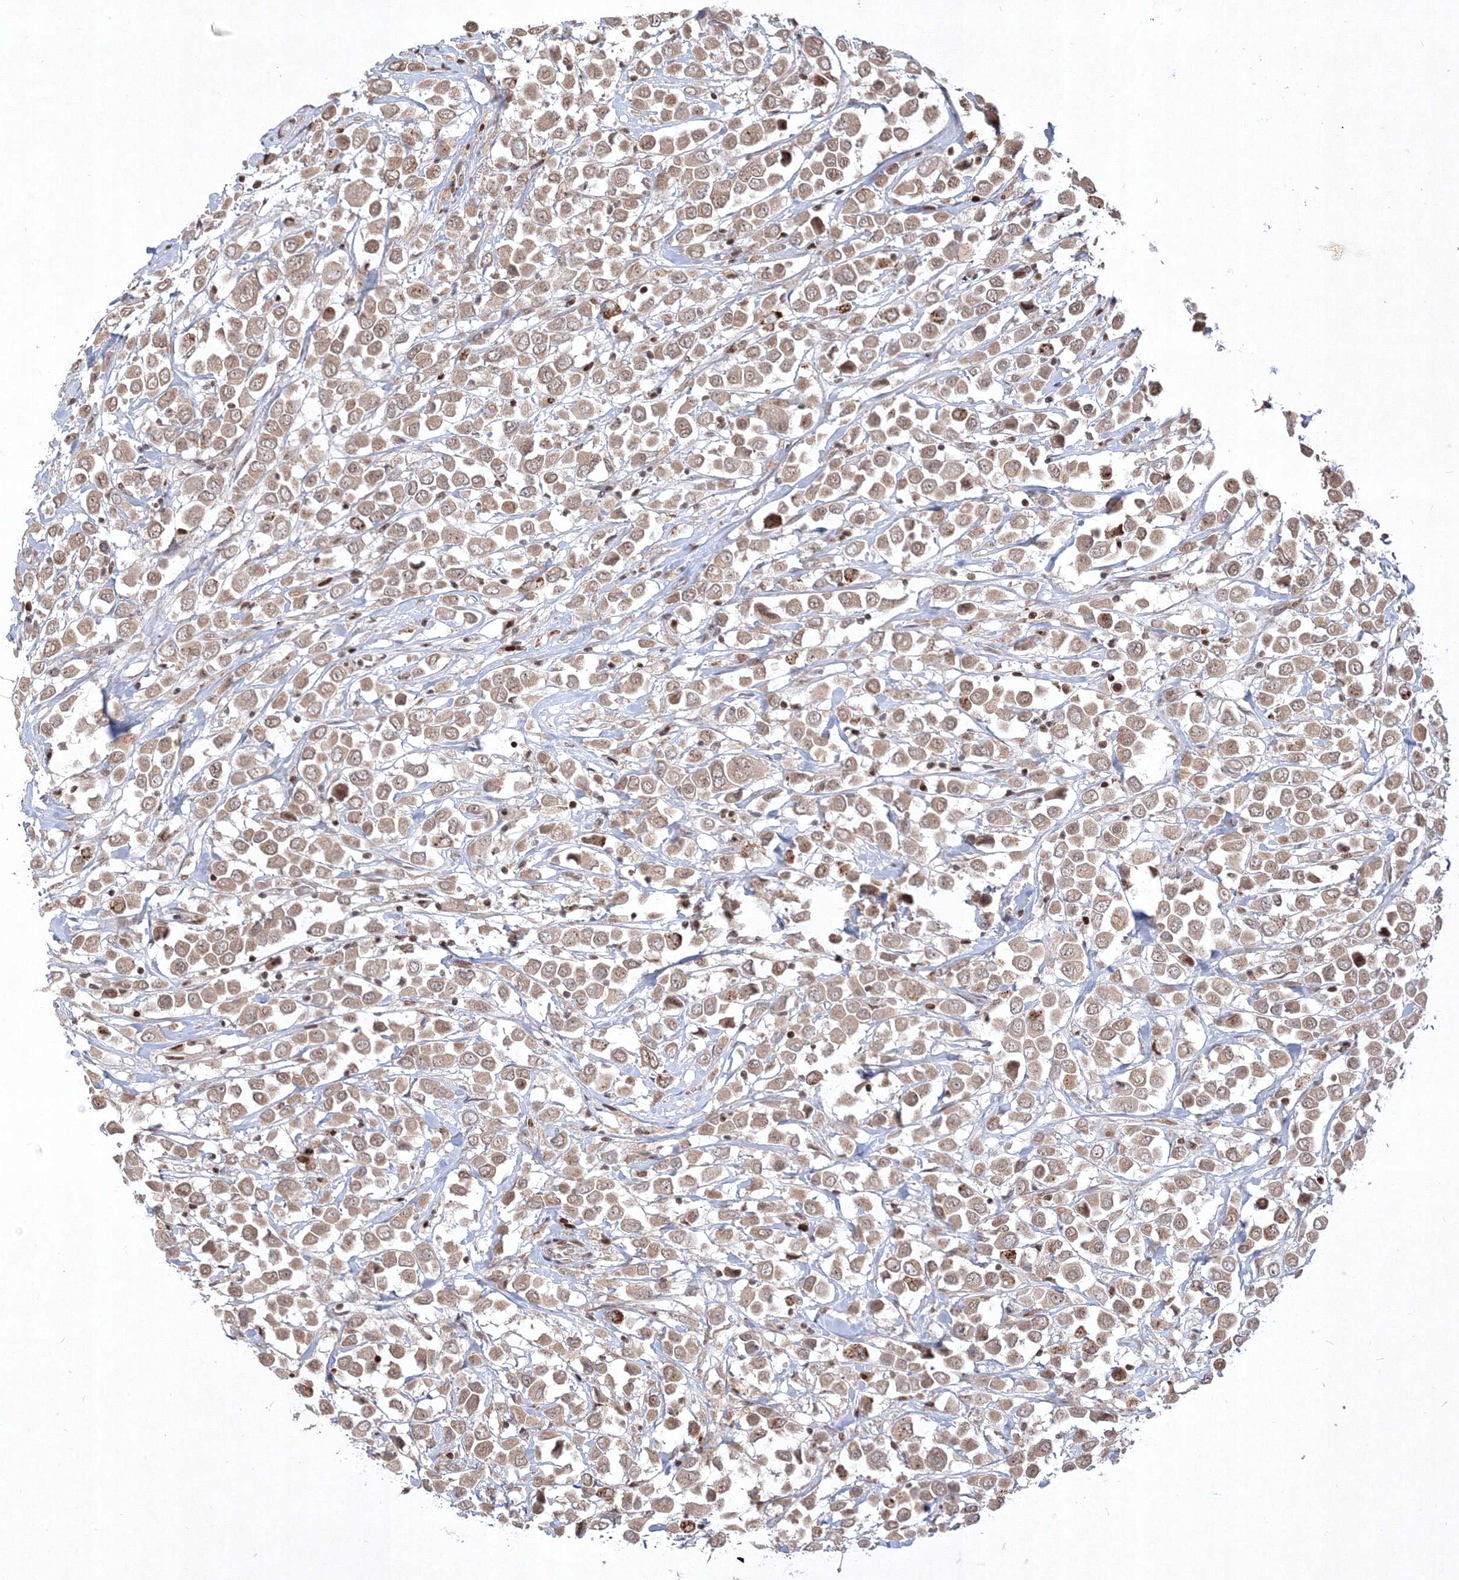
{"staining": {"intensity": "weak", "quantity": ">75%", "location": "cytoplasmic/membranous"}, "tissue": "breast cancer", "cell_type": "Tumor cells", "image_type": "cancer", "snomed": [{"axis": "morphology", "description": "Duct carcinoma"}, {"axis": "topography", "description": "Breast"}], "caption": "DAB (3,3'-diaminobenzidine) immunohistochemical staining of human breast cancer shows weak cytoplasmic/membranous protein positivity in about >75% of tumor cells.", "gene": "TAB1", "patient": {"sex": "female", "age": 61}}